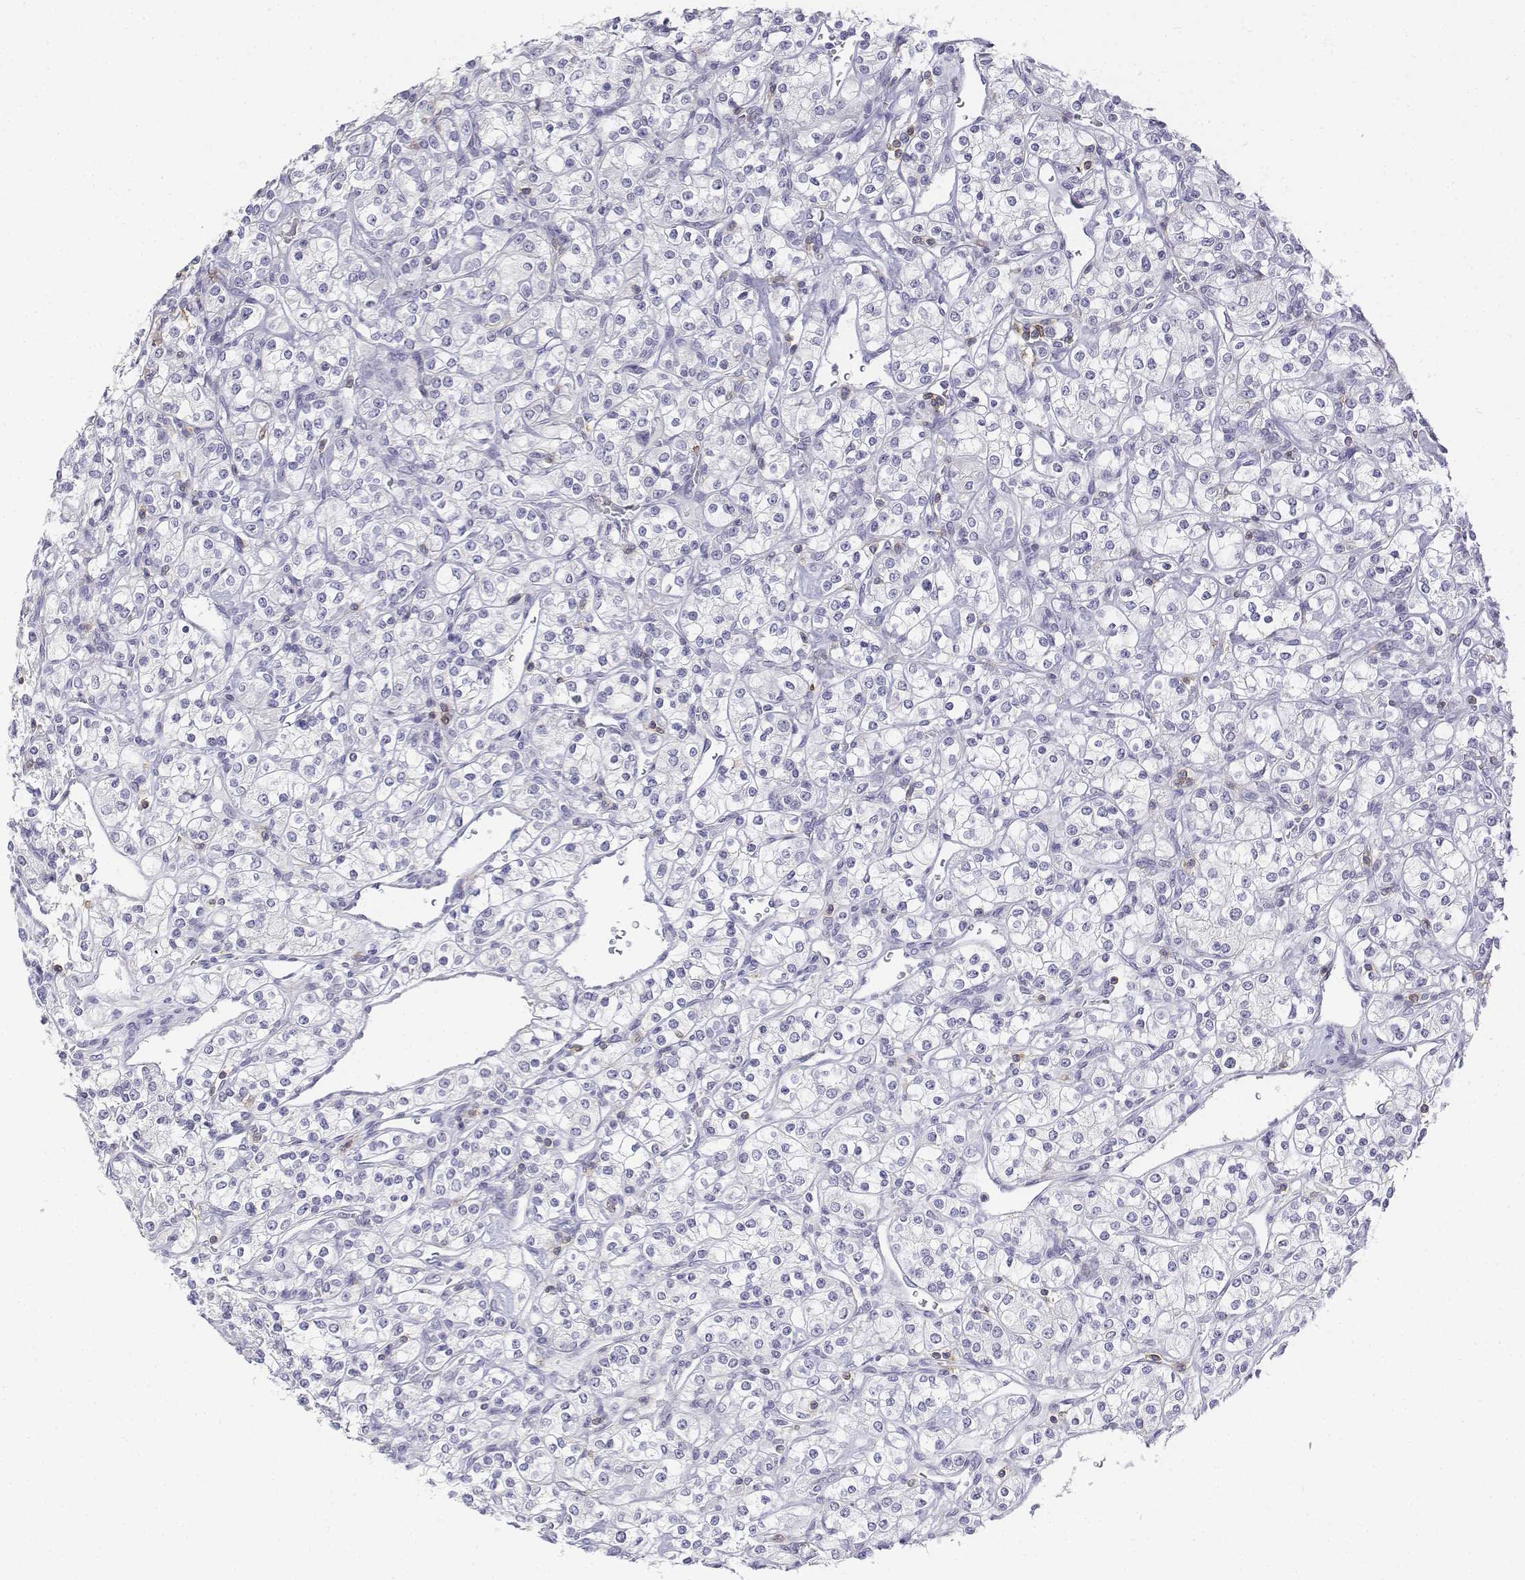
{"staining": {"intensity": "negative", "quantity": "none", "location": "none"}, "tissue": "renal cancer", "cell_type": "Tumor cells", "image_type": "cancer", "snomed": [{"axis": "morphology", "description": "Adenocarcinoma, NOS"}, {"axis": "topography", "description": "Kidney"}], "caption": "Renal cancer stained for a protein using immunohistochemistry (IHC) shows no positivity tumor cells.", "gene": "CD3E", "patient": {"sex": "male", "age": 77}}